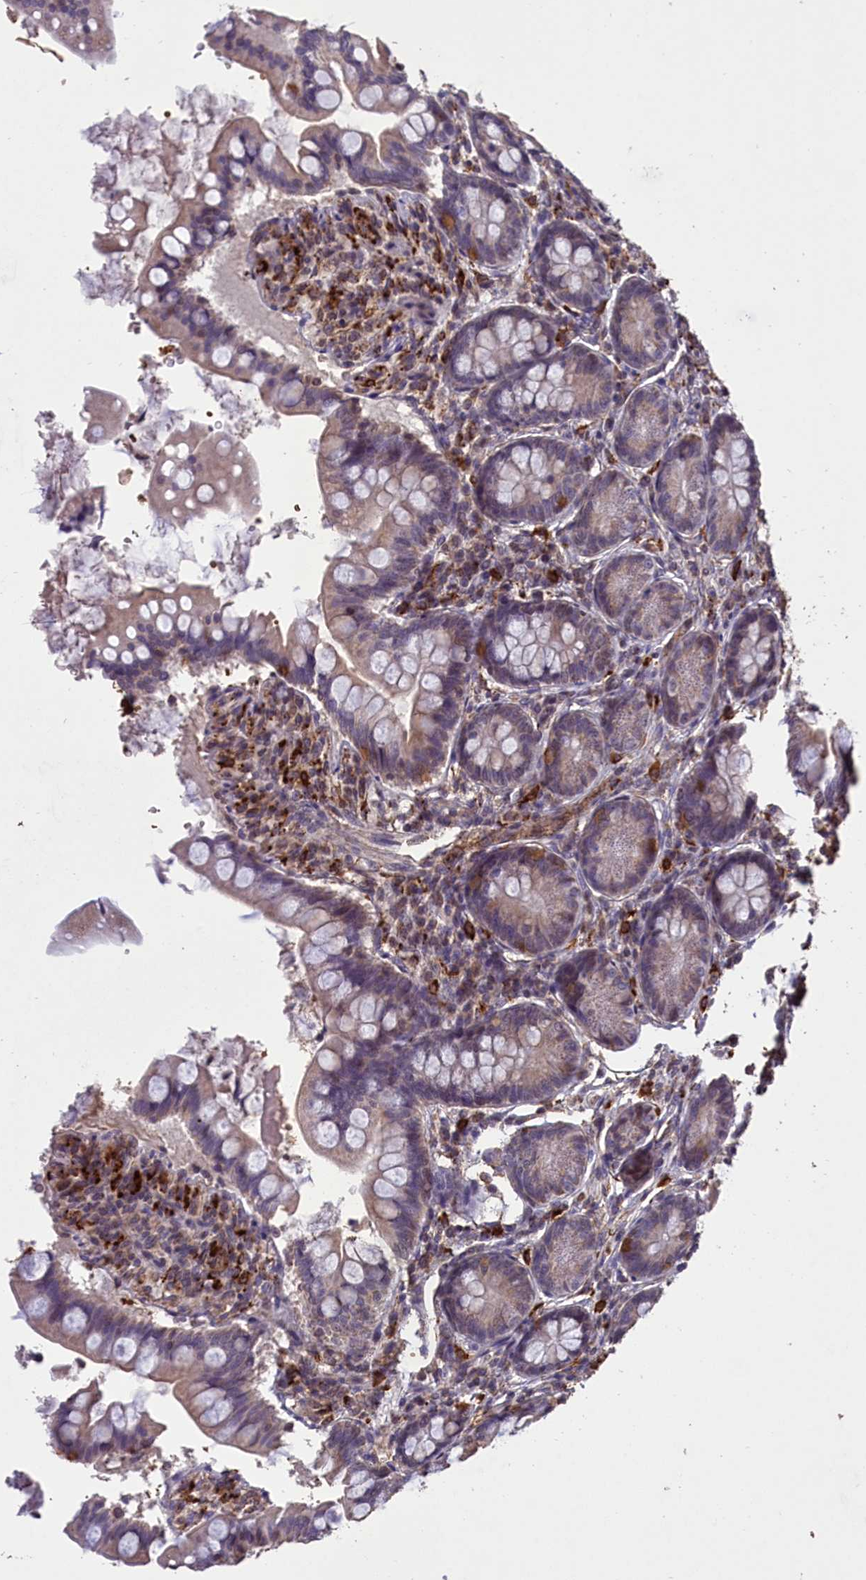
{"staining": {"intensity": "weak", "quantity": "25%-75%", "location": "cytoplasmic/membranous"}, "tissue": "small intestine", "cell_type": "Glandular cells", "image_type": "normal", "snomed": [{"axis": "morphology", "description": "Normal tissue, NOS"}, {"axis": "topography", "description": "Small intestine"}], "caption": "A photomicrograph showing weak cytoplasmic/membranous positivity in approximately 25%-75% of glandular cells in unremarkable small intestine, as visualized by brown immunohistochemical staining.", "gene": "CLRN2", "patient": {"sex": "male", "age": 7}}